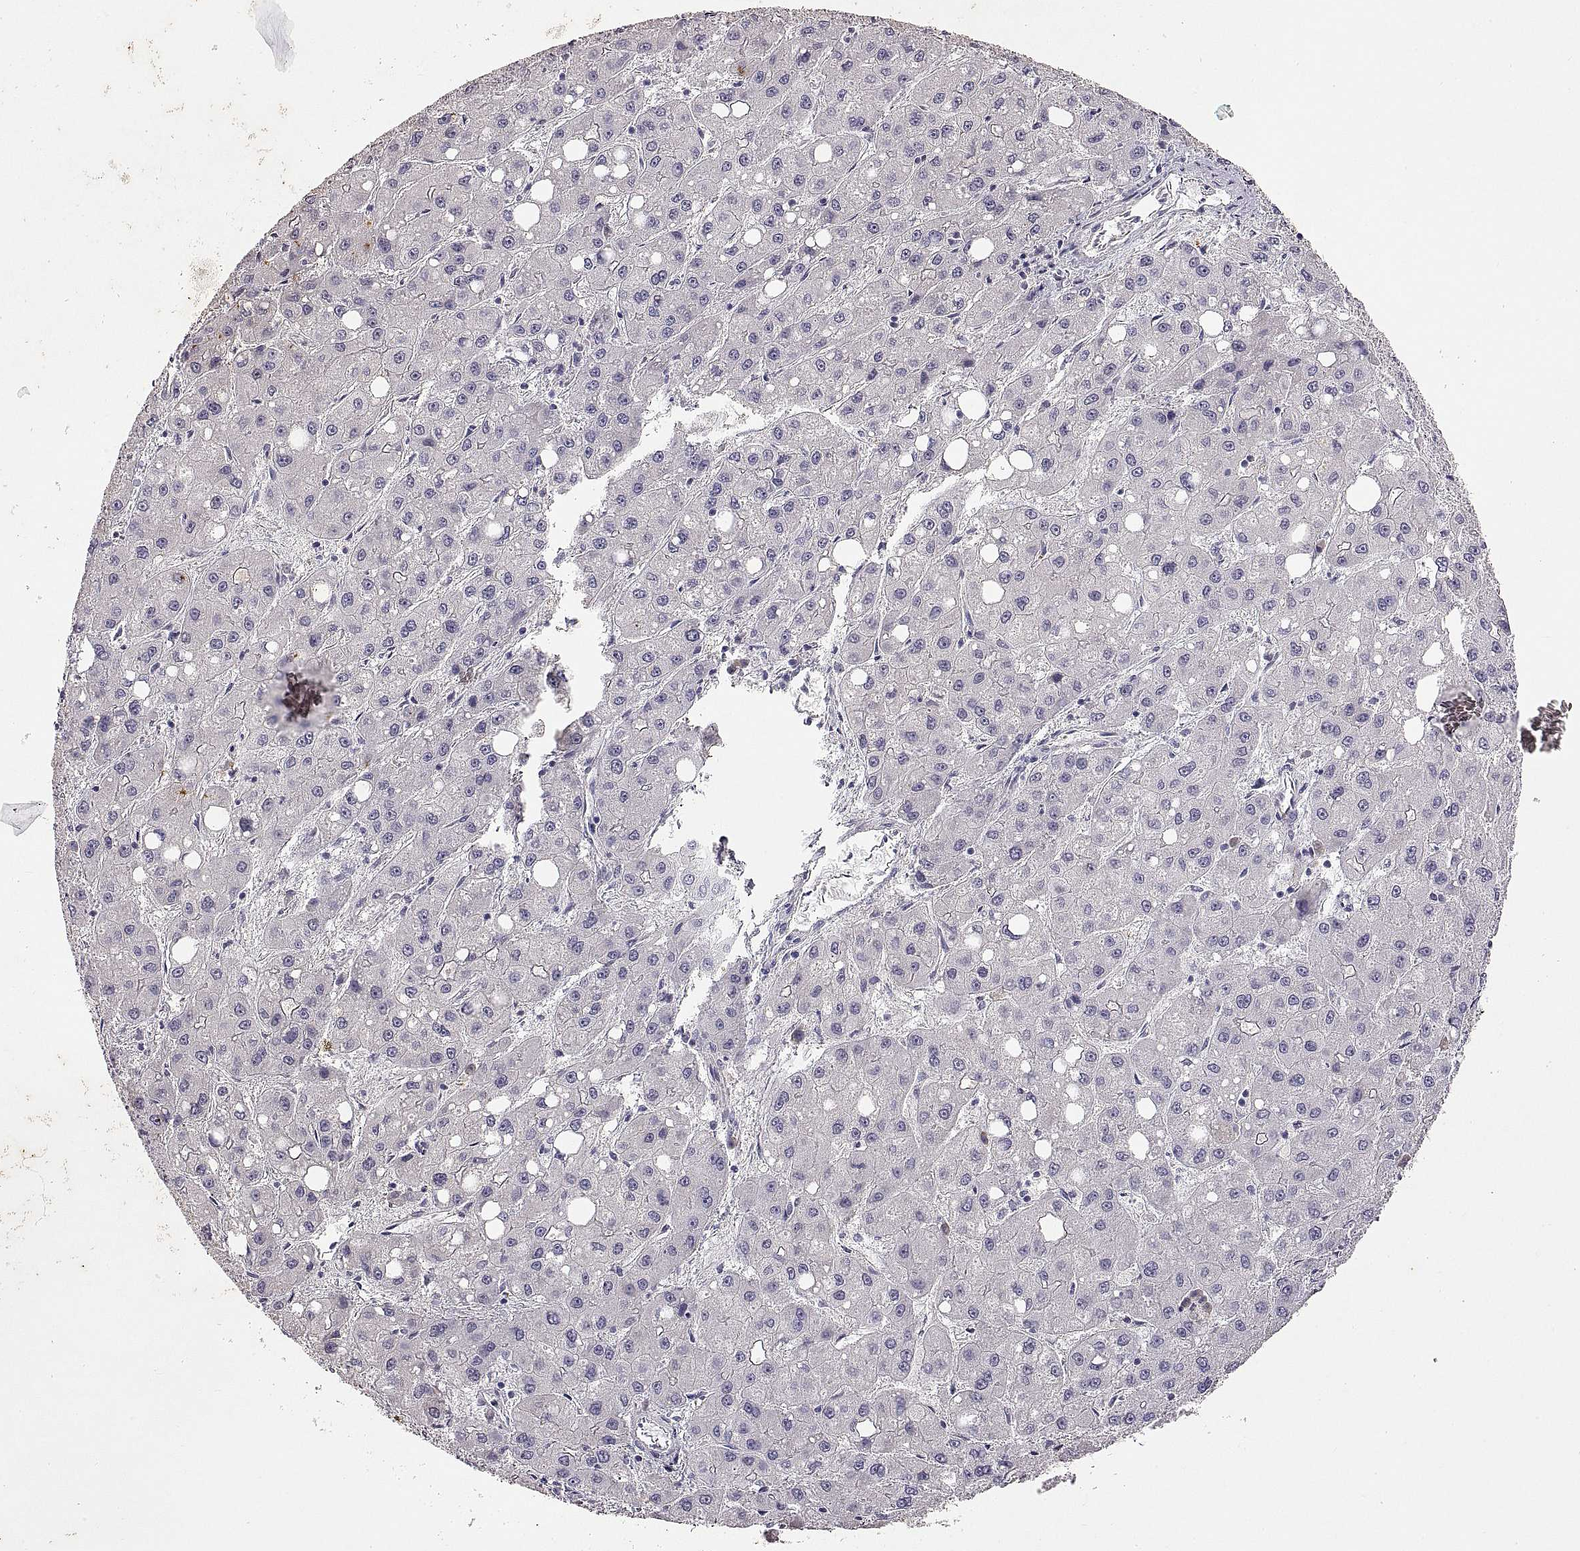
{"staining": {"intensity": "negative", "quantity": "none", "location": "none"}, "tissue": "liver cancer", "cell_type": "Tumor cells", "image_type": "cancer", "snomed": [{"axis": "morphology", "description": "Carcinoma, Hepatocellular, NOS"}, {"axis": "topography", "description": "Liver"}], "caption": "Human liver cancer (hepatocellular carcinoma) stained for a protein using immunohistochemistry (IHC) shows no positivity in tumor cells.", "gene": "DEFB136", "patient": {"sex": "male", "age": 73}}